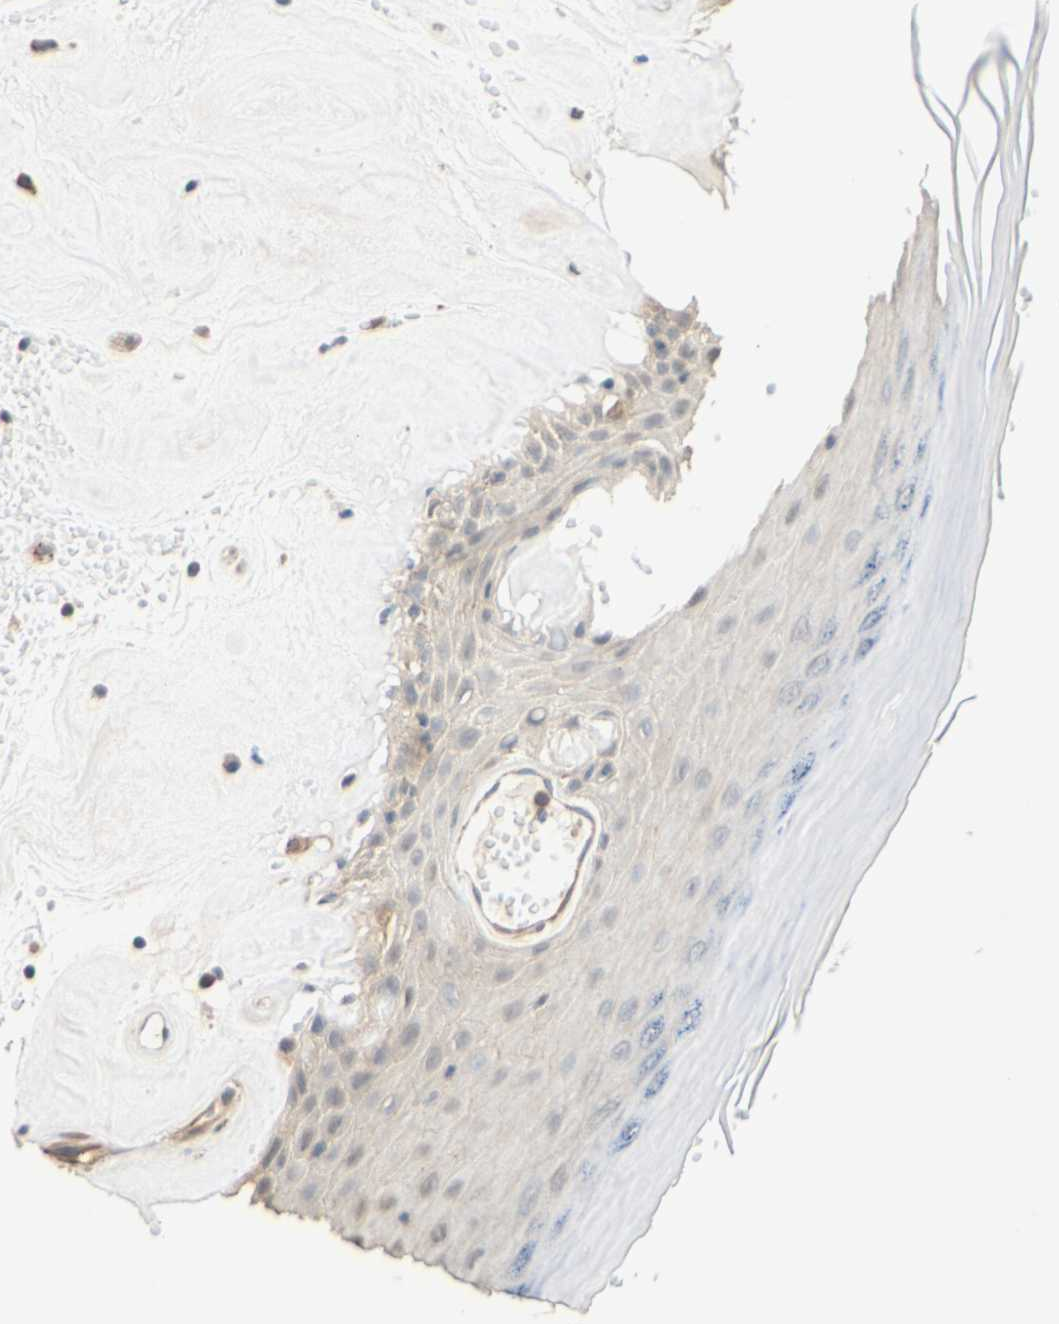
{"staining": {"intensity": "weak", "quantity": "<25%", "location": "cytoplasmic/membranous"}, "tissue": "skin", "cell_type": "Epidermal cells", "image_type": "normal", "snomed": [{"axis": "morphology", "description": "Normal tissue, NOS"}, {"axis": "morphology", "description": "Inflammation, NOS"}, {"axis": "topography", "description": "Vulva"}], "caption": "The photomicrograph demonstrates no significant expression in epidermal cells of skin. (Brightfield microscopy of DAB immunohistochemistry at high magnification).", "gene": "SMIM19", "patient": {"sex": "female", "age": 84}}